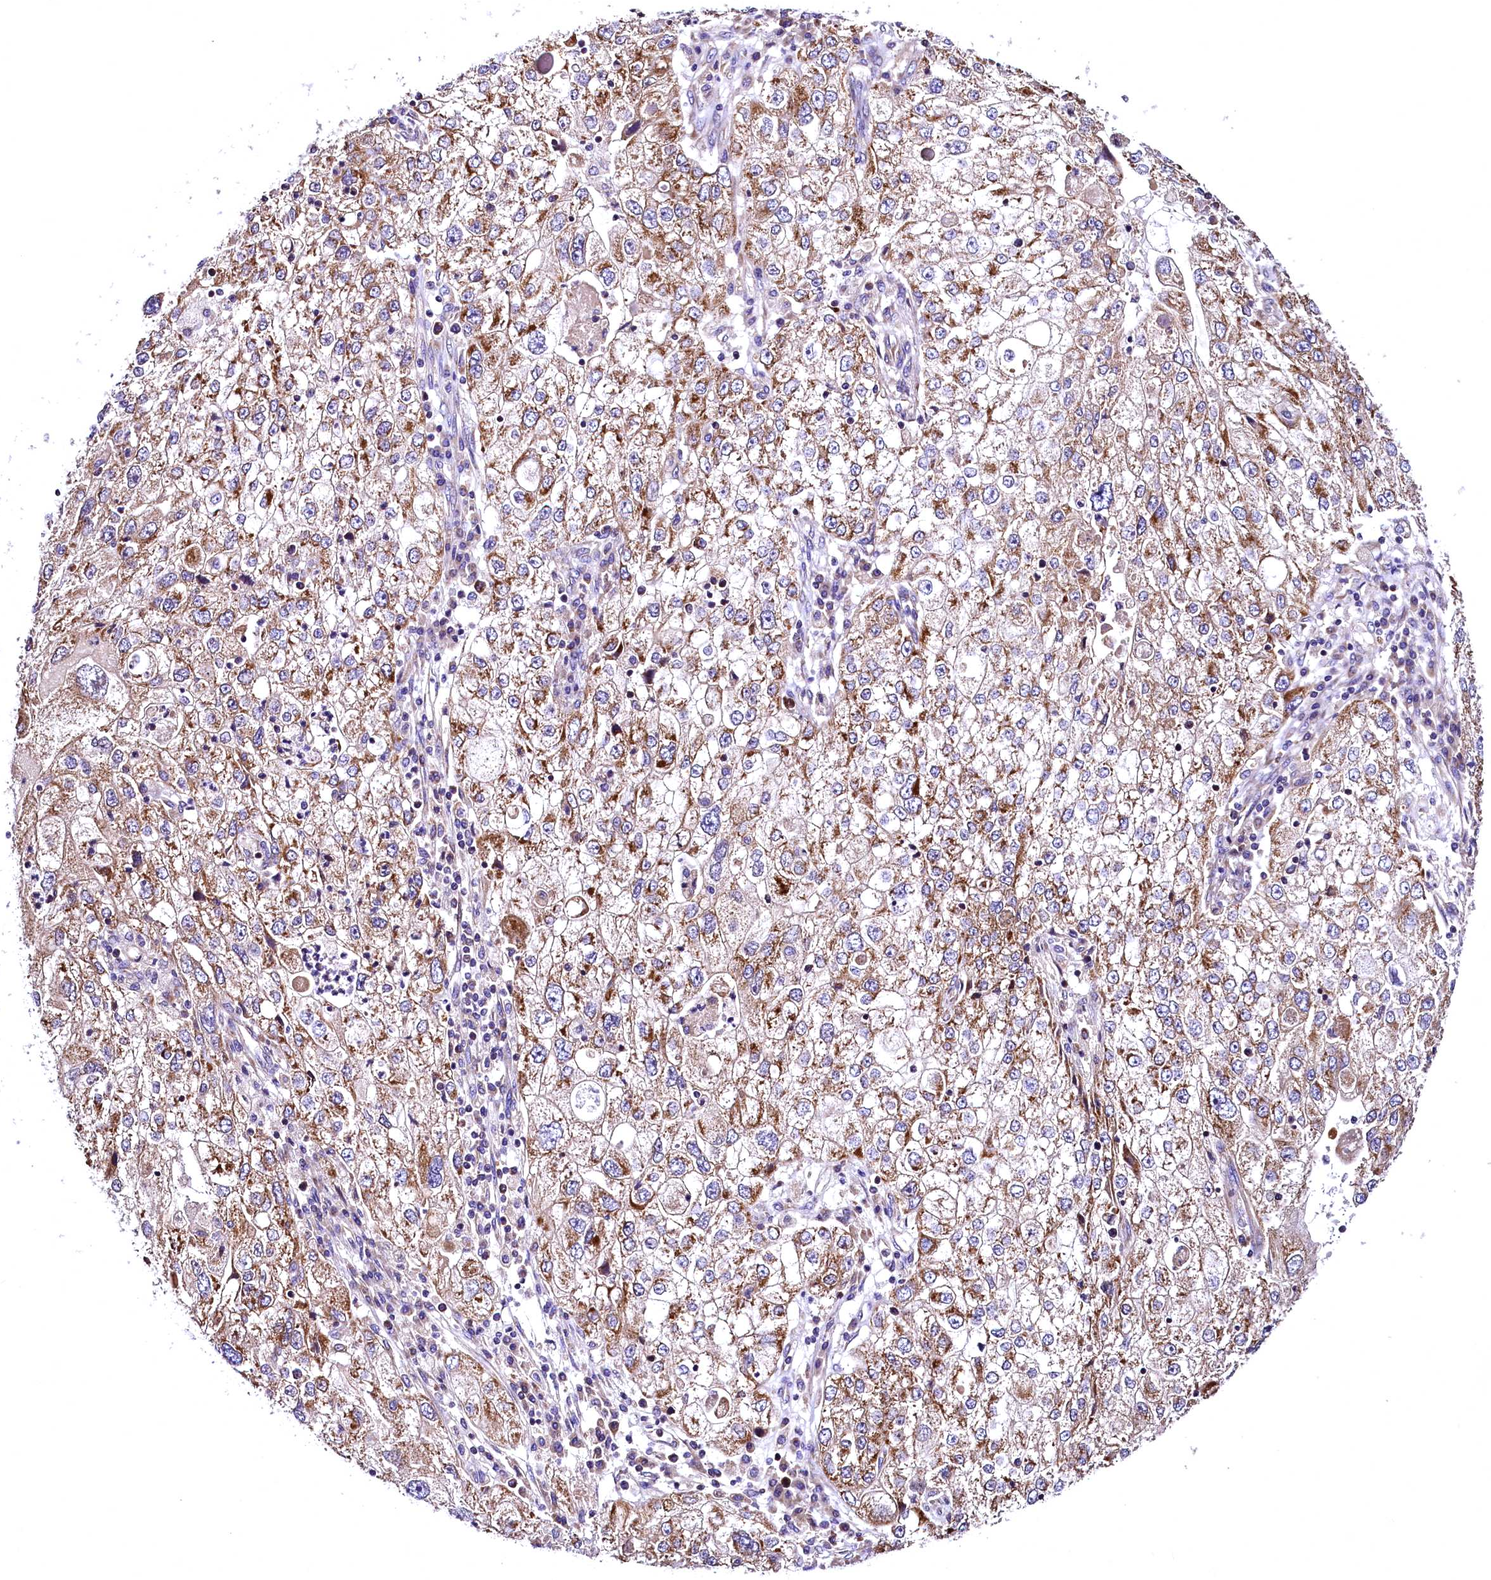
{"staining": {"intensity": "moderate", "quantity": ">75%", "location": "cytoplasmic/membranous"}, "tissue": "endometrial cancer", "cell_type": "Tumor cells", "image_type": "cancer", "snomed": [{"axis": "morphology", "description": "Adenocarcinoma, NOS"}, {"axis": "topography", "description": "Endometrium"}], "caption": "Adenocarcinoma (endometrial) was stained to show a protein in brown. There is medium levels of moderate cytoplasmic/membranous positivity in about >75% of tumor cells.", "gene": "MRPL57", "patient": {"sex": "female", "age": 49}}